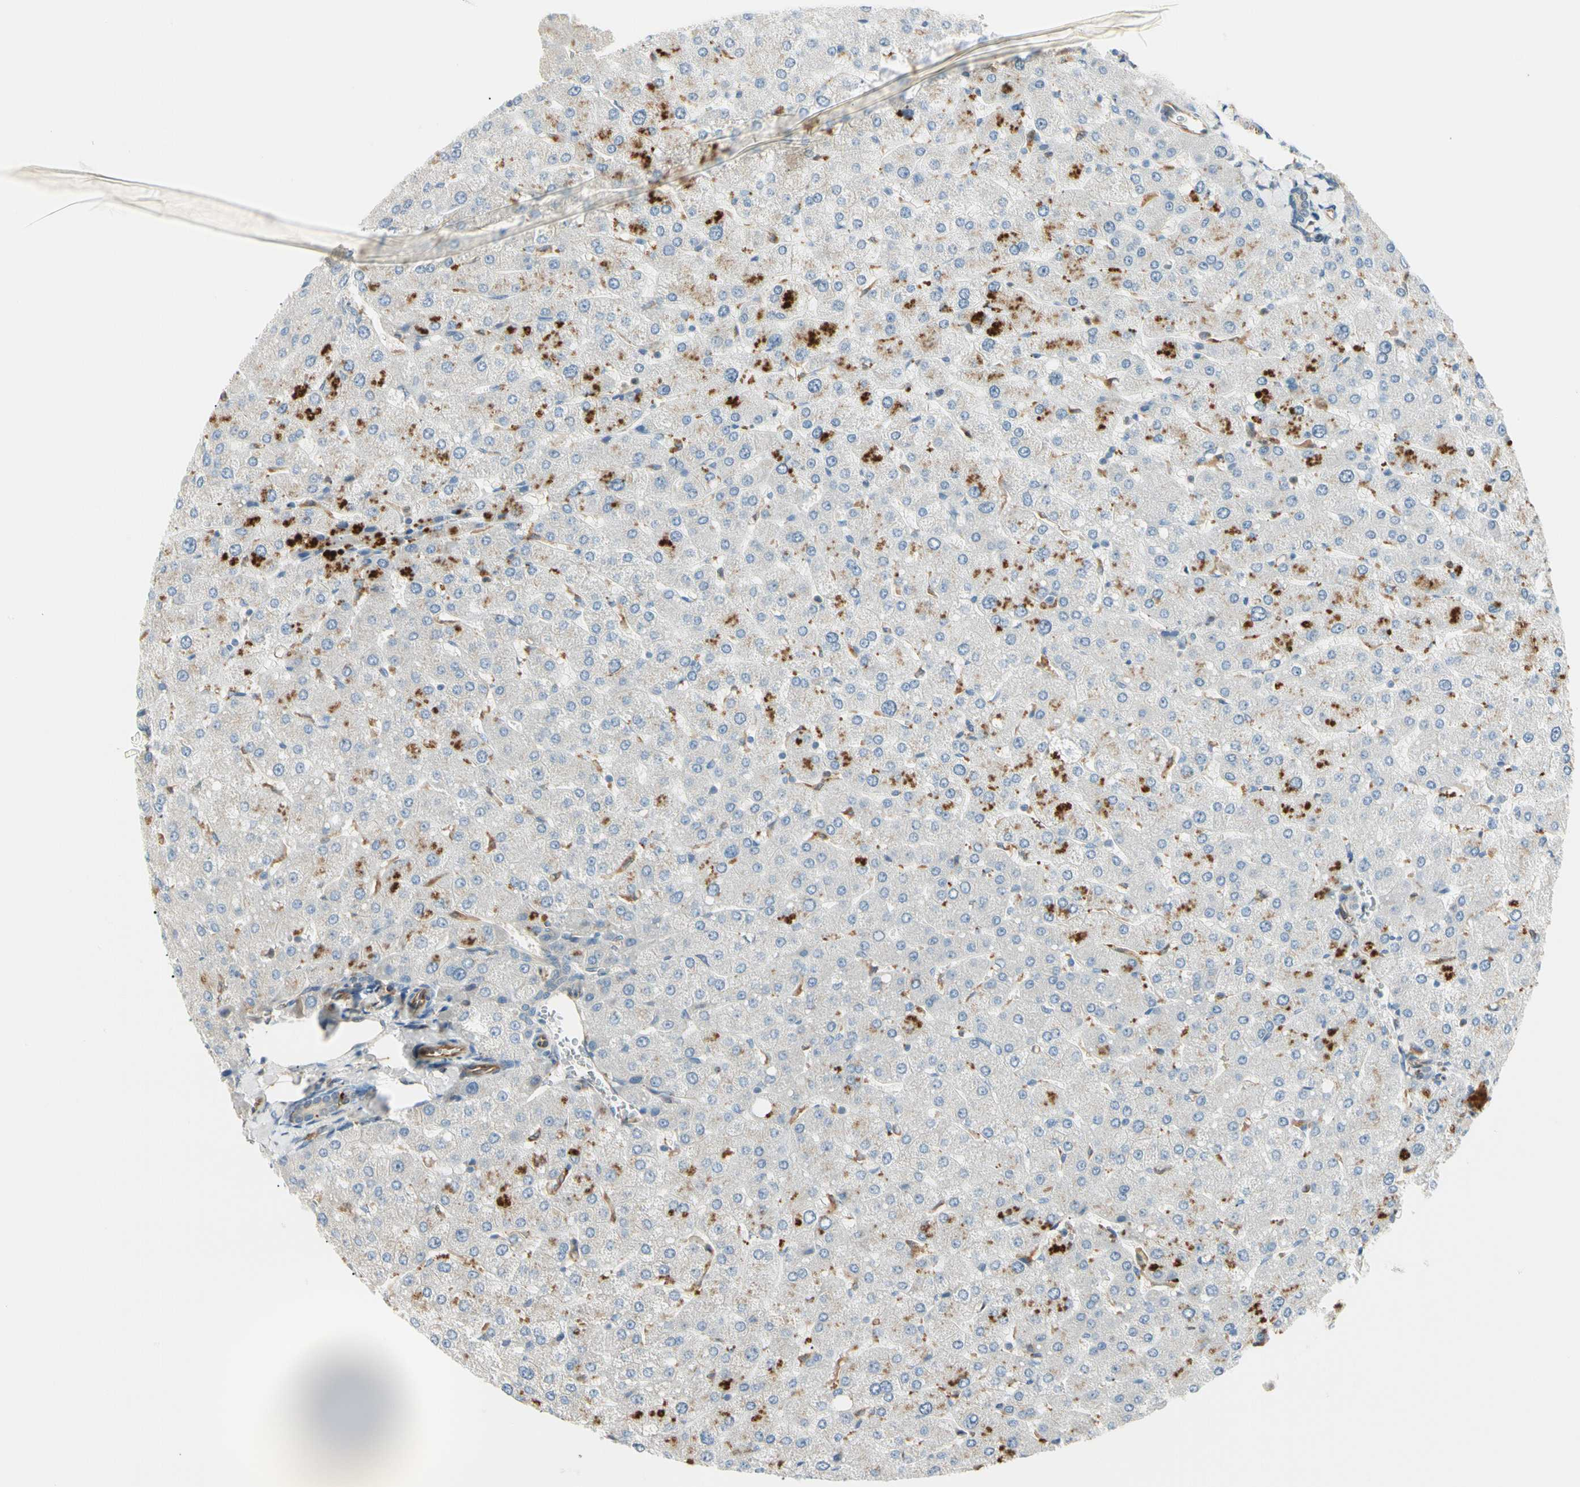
{"staining": {"intensity": "negative", "quantity": "none", "location": "none"}, "tissue": "liver", "cell_type": "Cholangiocytes", "image_type": "normal", "snomed": [{"axis": "morphology", "description": "Normal tissue, NOS"}, {"axis": "topography", "description": "Liver"}], "caption": "Cholangiocytes show no significant staining in unremarkable liver.", "gene": "LPCAT2", "patient": {"sex": "male", "age": 55}}